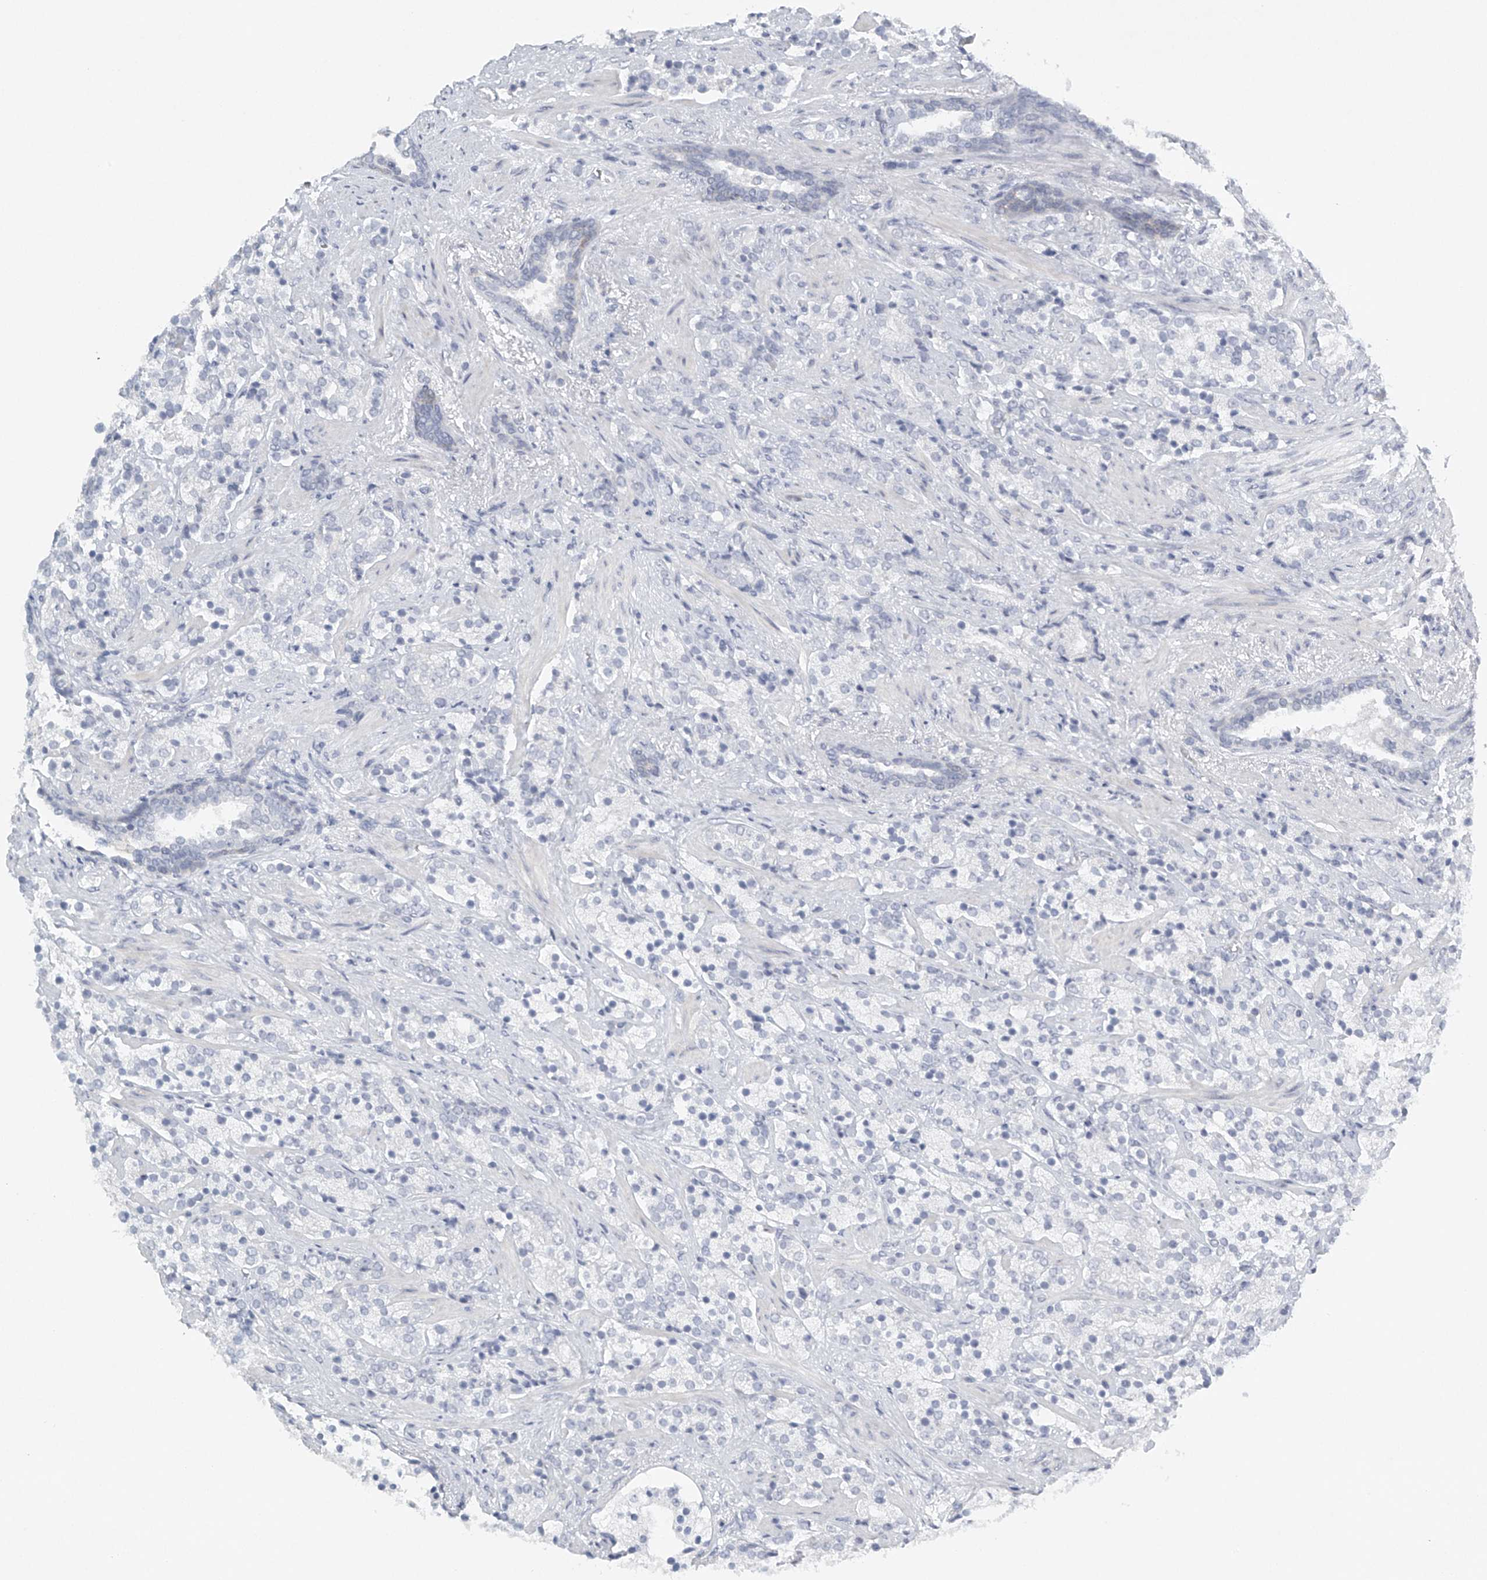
{"staining": {"intensity": "negative", "quantity": "none", "location": "none"}, "tissue": "prostate cancer", "cell_type": "Tumor cells", "image_type": "cancer", "snomed": [{"axis": "morphology", "description": "Adenocarcinoma, High grade"}, {"axis": "topography", "description": "Prostate"}], "caption": "High power microscopy photomicrograph of an IHC photomicrograph of prostate adenocarcinoma (high-grade), revealing no significant expression in tumor cells. The staining is performed using DAB (3,3'-diaminobenzidine) brown chromogen with nuclei counter-stained in using hematoxylin.", "gene": "FAT2", "patient": {"sex": "male", "age": 71}}